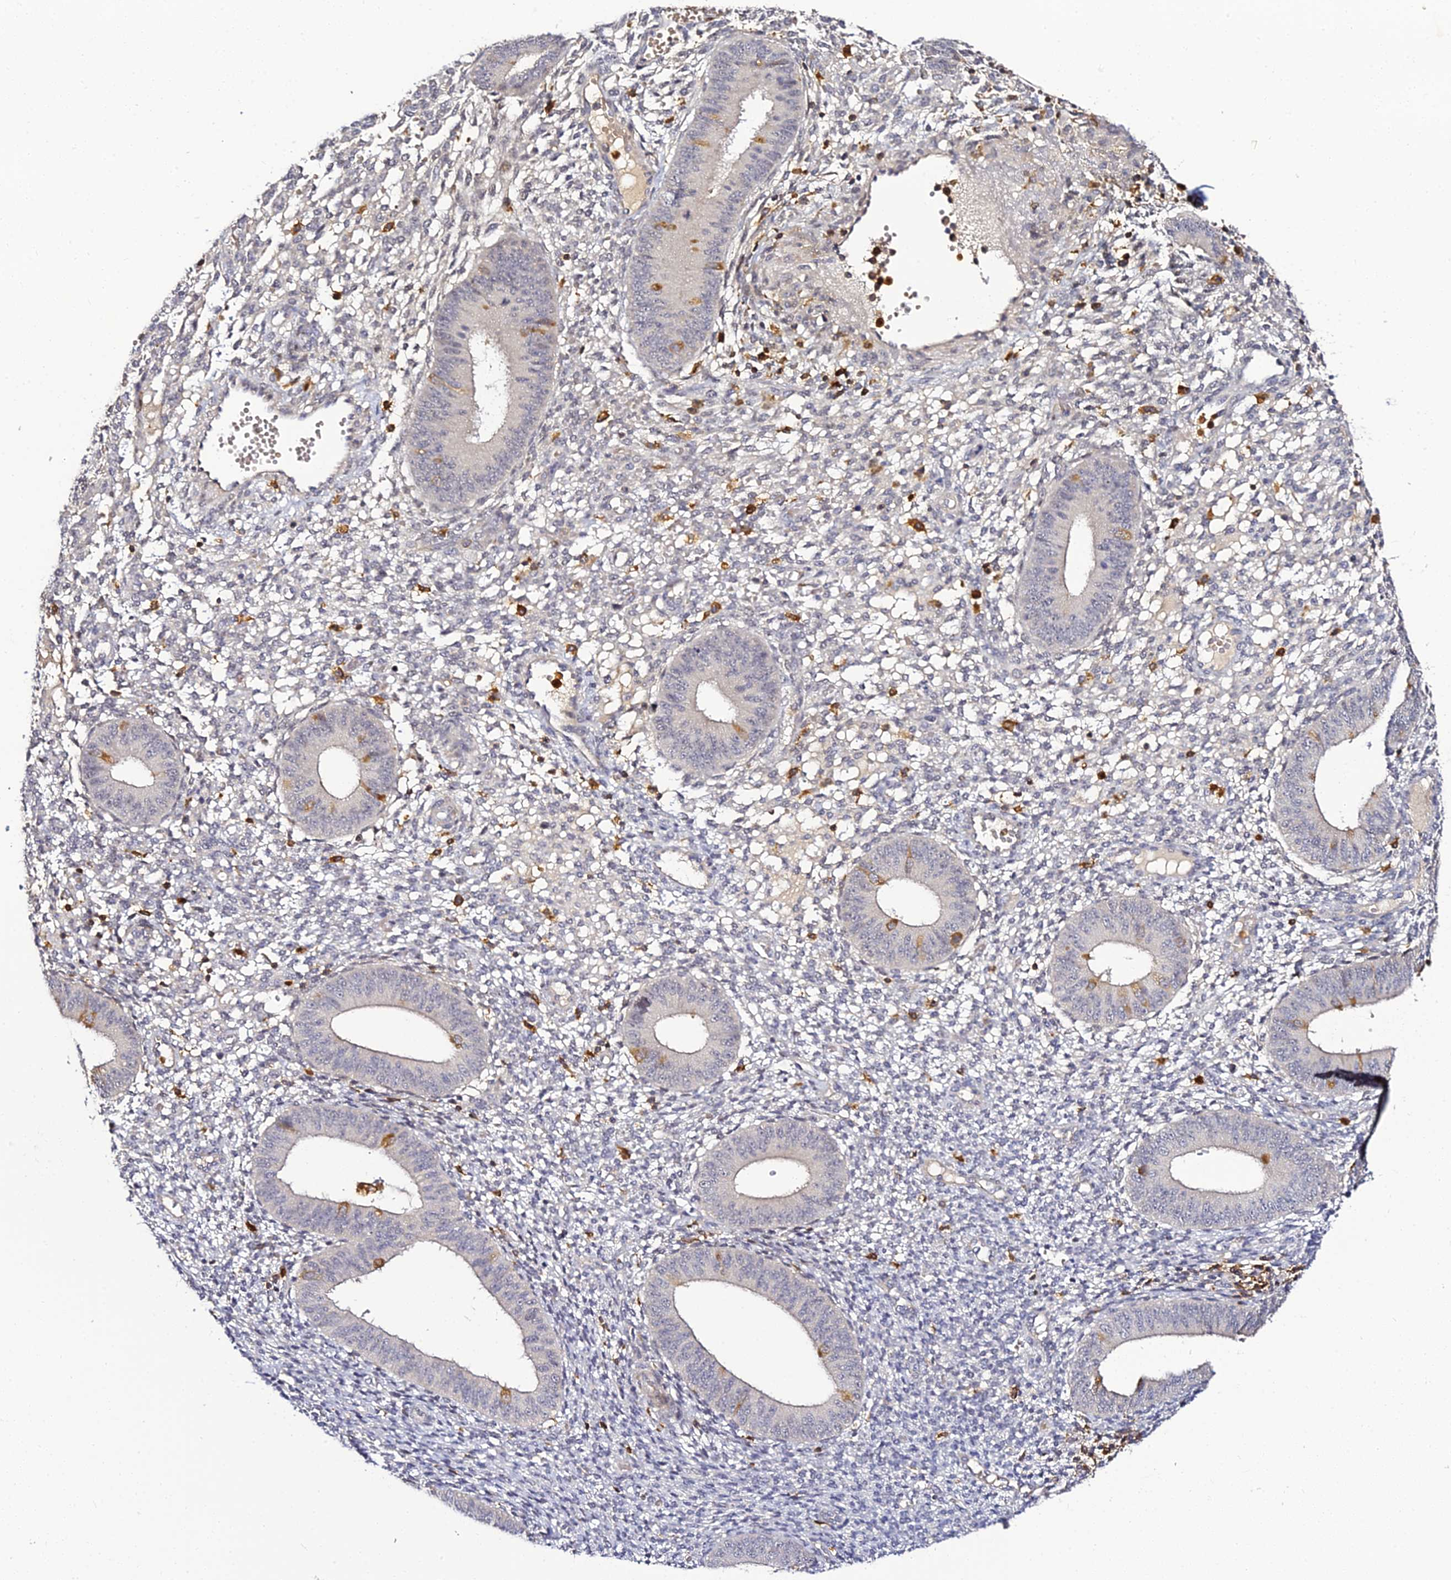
{"staining": {"intensity": "negative", "quantity": "none", "location": "none"}, "tissue": "endometrium", "cell_type": "Cells in endometrial stroma", "image_type": "normal", "snomed": [{"axis": "morphology", "description": "Normal tissue, NOS"}, {"axis": "topography", "description": "Endometrium"}], "caption": "Immunohistochemistry micrograph of normal endometrium stained for a protein (brown), which displays no positivity in cells in endometrial stroma.", "gene": "IL4I1", "patient": {"sex": "female", "age": 49}}